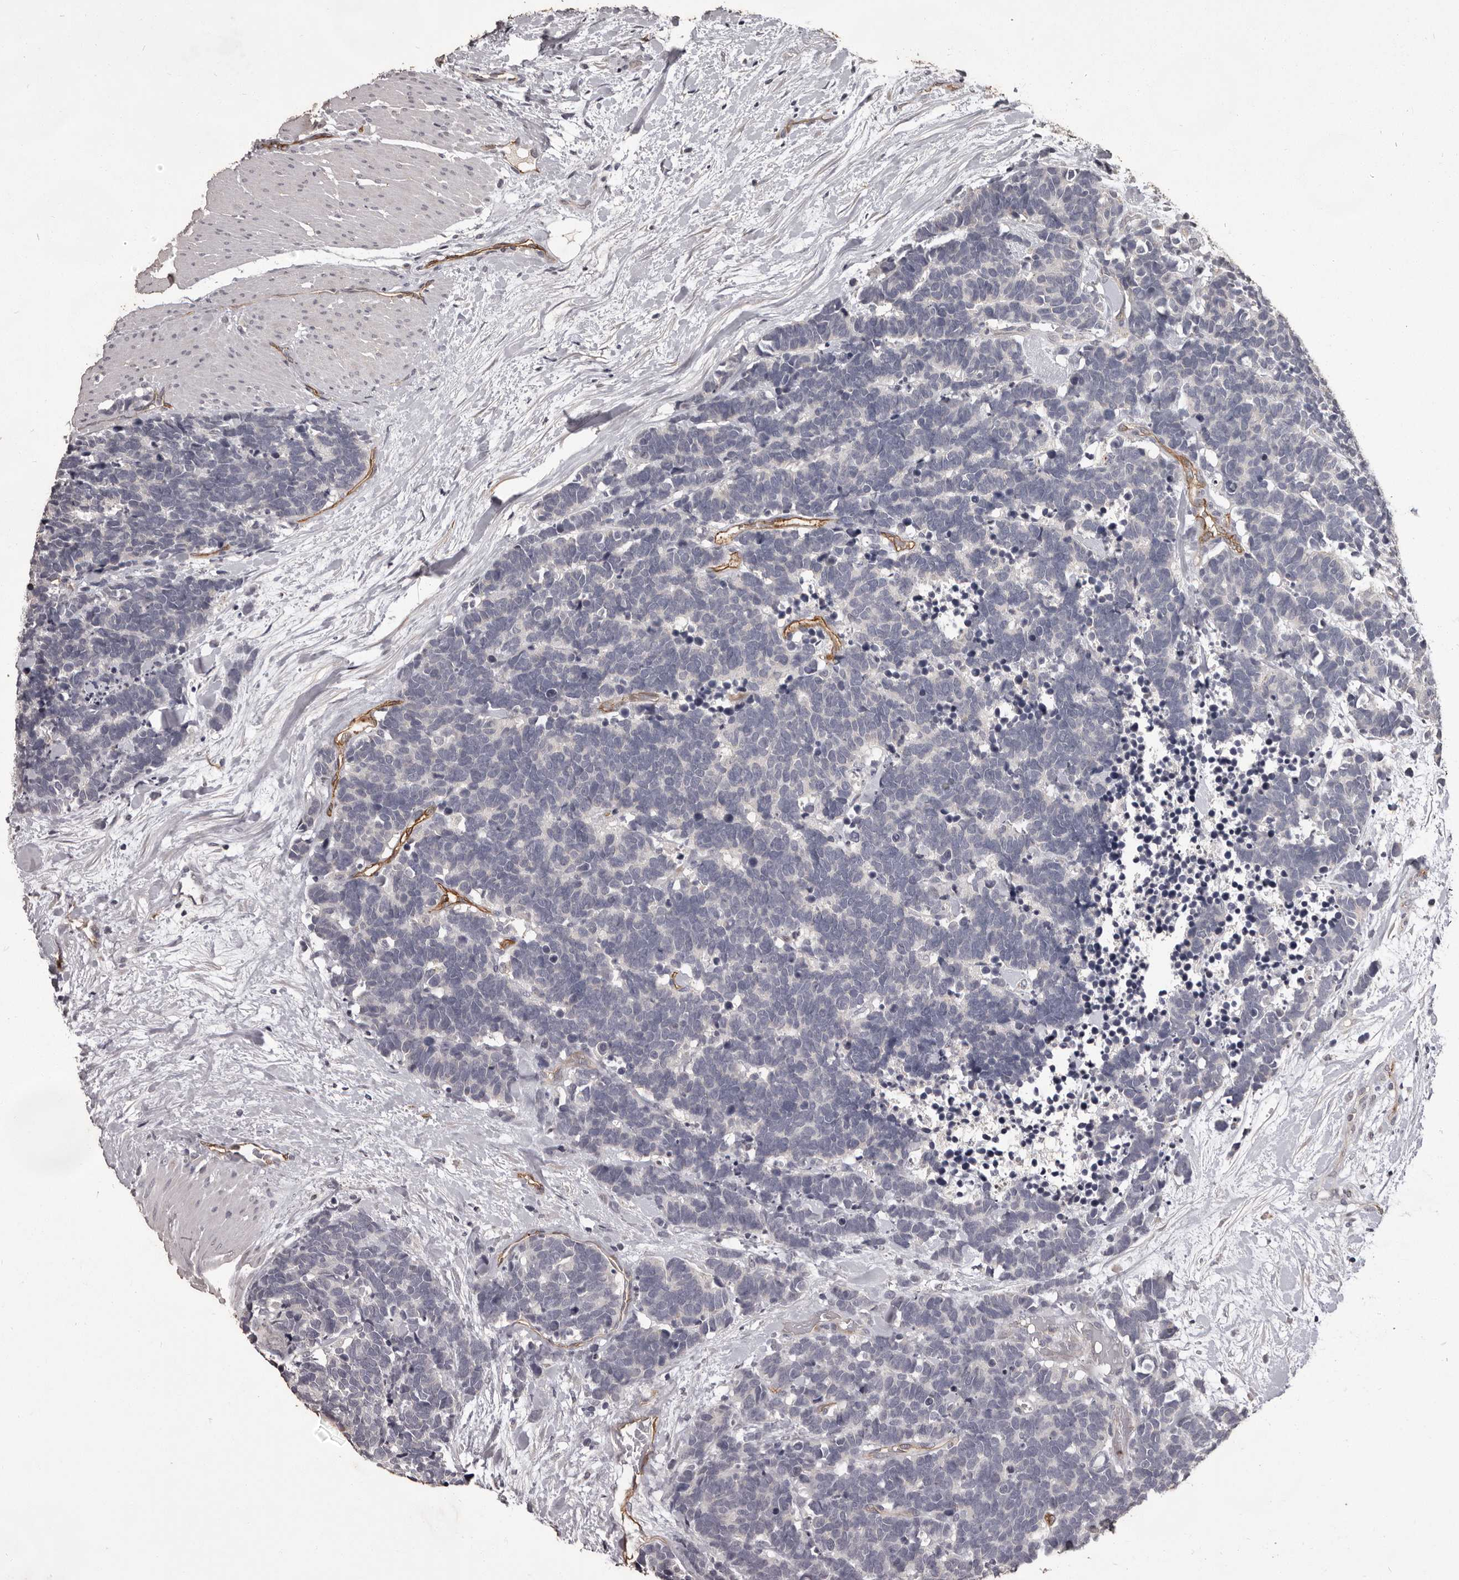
{"staining": {"intensity": "negative", "quantity": "none", "location": "none"}, "tissue": "carcinoid", "cell_type": "Tumor cells", "image_type": "cancer", "snomed": [{"axis": "morphology", "description": "Carcinoma, NOS"}, {"axis": "morphology", "description": "Carcinoid, malignant, NOS"}, {"axis": "topography", "description": "Urinary bladder"}], "caption": "A histopathology image of carcinoma stained for a protein demonstrates no brown staining in tumor cells.", "gene": "GPR78", "patient": {"sex": "male", "age": 57}}